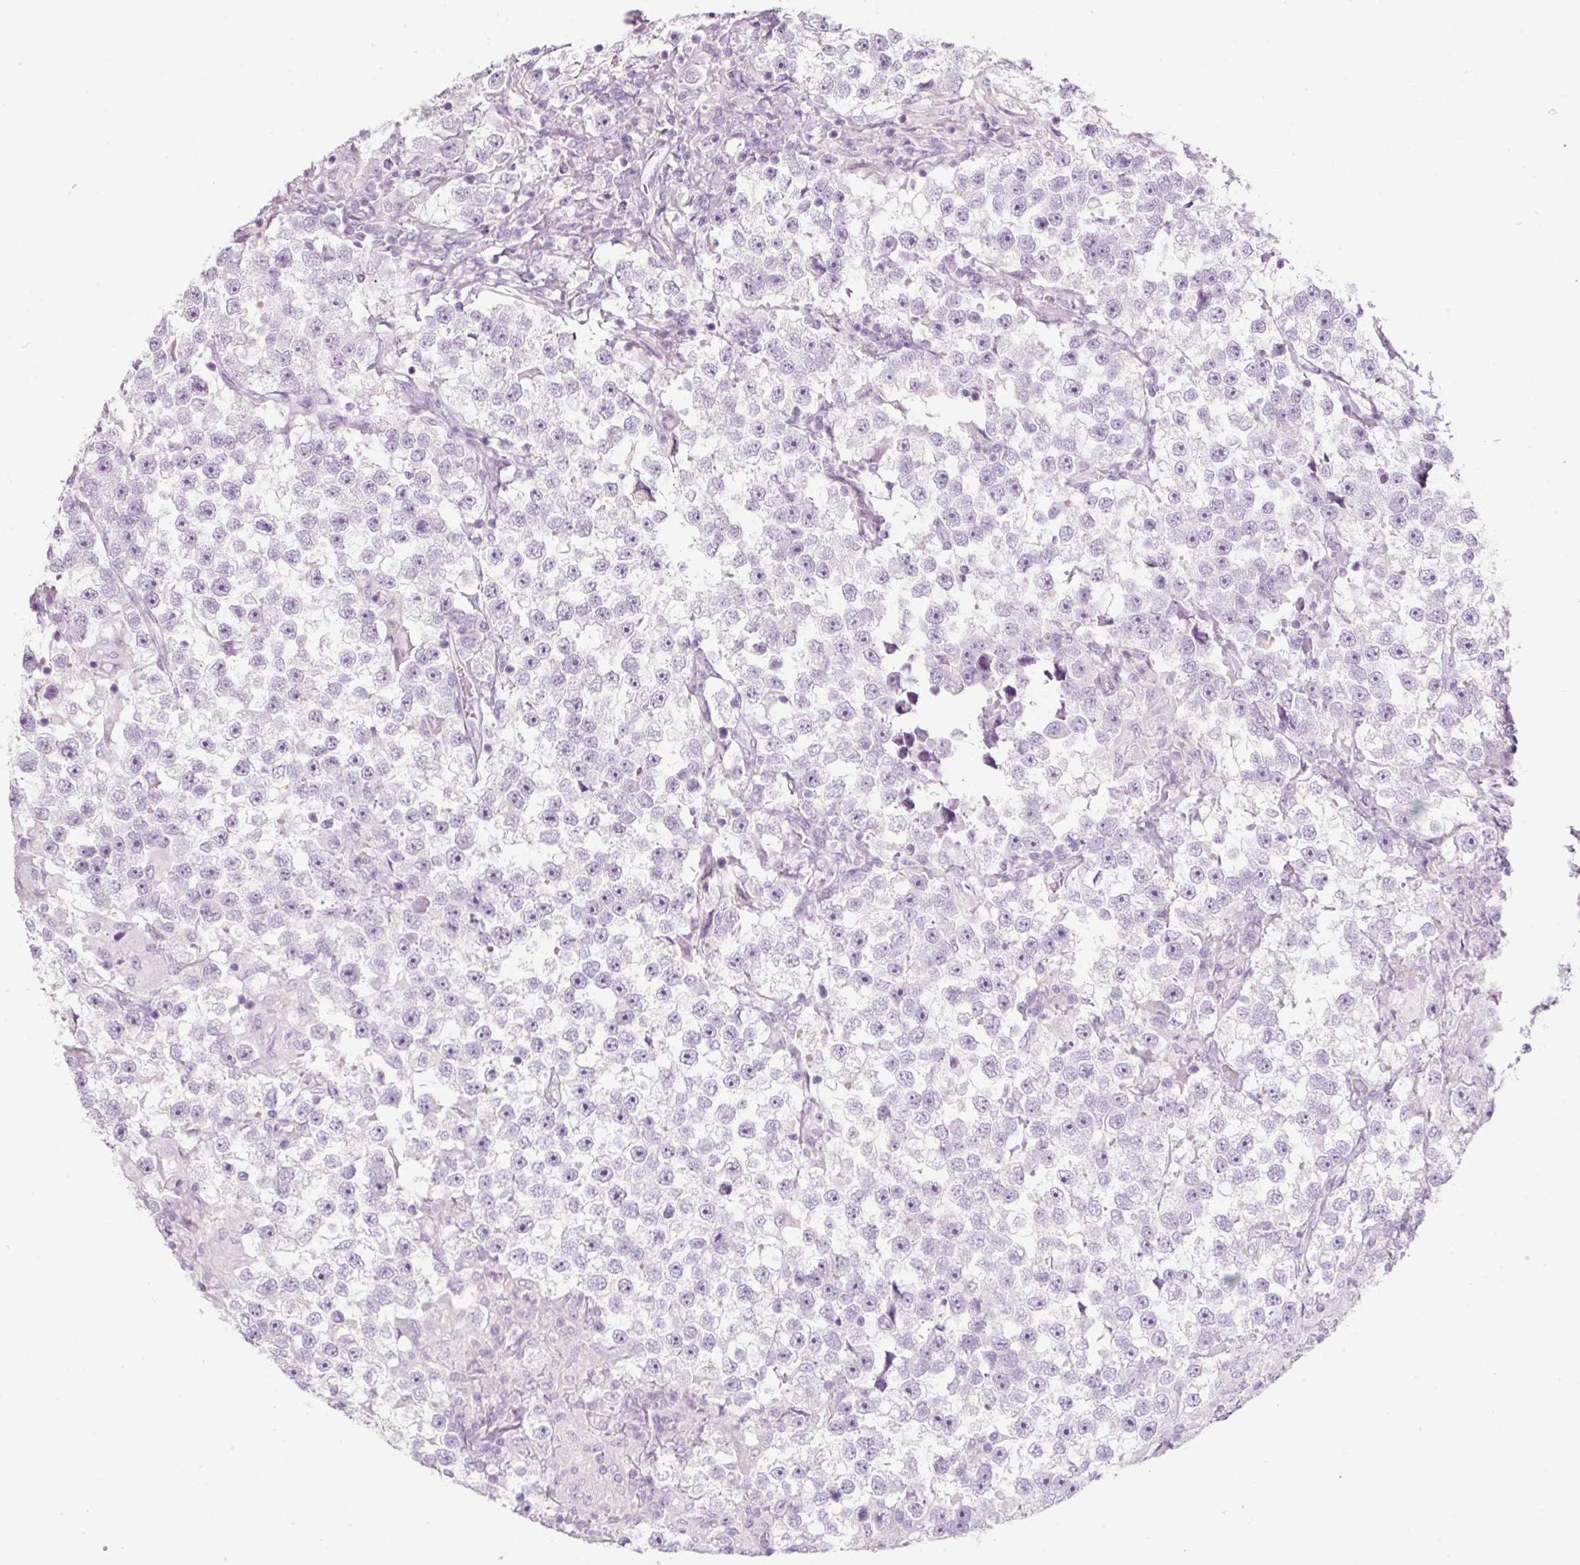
{"staining": {"intensity": "negative", "quantity": "none", "location": "none"}, "tissue": "testis cancer", "cell_type": "Tumor cells", "image_type": "cancer", "snomed": [{"axis": "morphology", "description": "Seminoma, NOS"}, {"axis": "topography", "description": "Testis"}], "caption": "Testis cancer was stained to show a protein in brown. There is no significant staining in tumor cells.", "gene": "CMA1", "patient": {"sex": "male", "age": 46}}